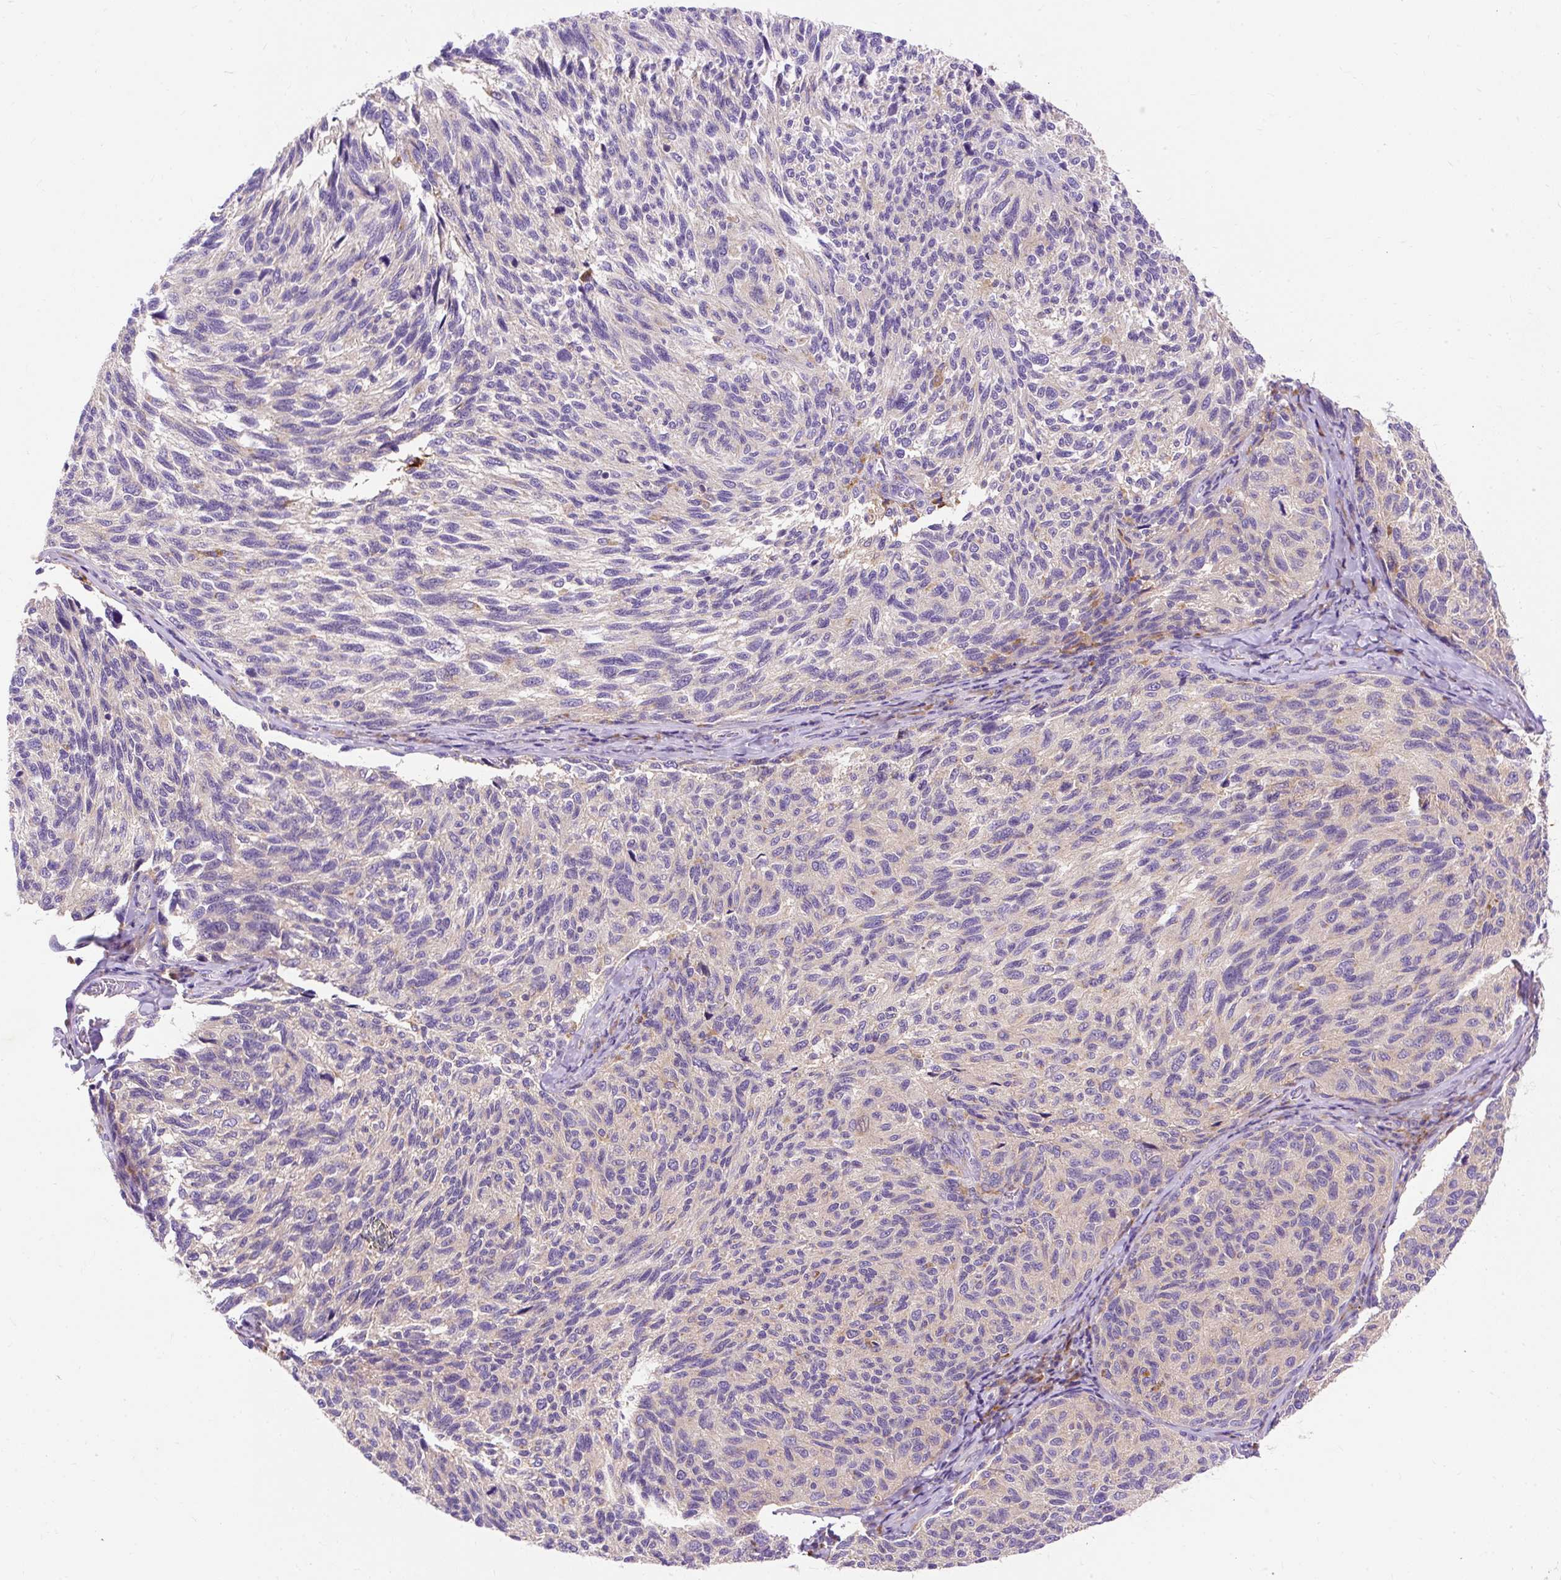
{"staining": {"intensity": "negative", "quantity": "none", "location": "none"}, "tissue": "melanoma", "cell_type": "Tumor cells", "image_type": "cancer", "snomed": [{"axis": "morphology", "description": "Malignant melanoma, NOS"}, {"axis": "topography", "description": "Skin"}], "caption": "An image of malignant melanoma stained for a protein demonstrates no brown staining in tumor cells.", "gene": "OR4K15", "patient": {"sex": "female", "age": 73}}